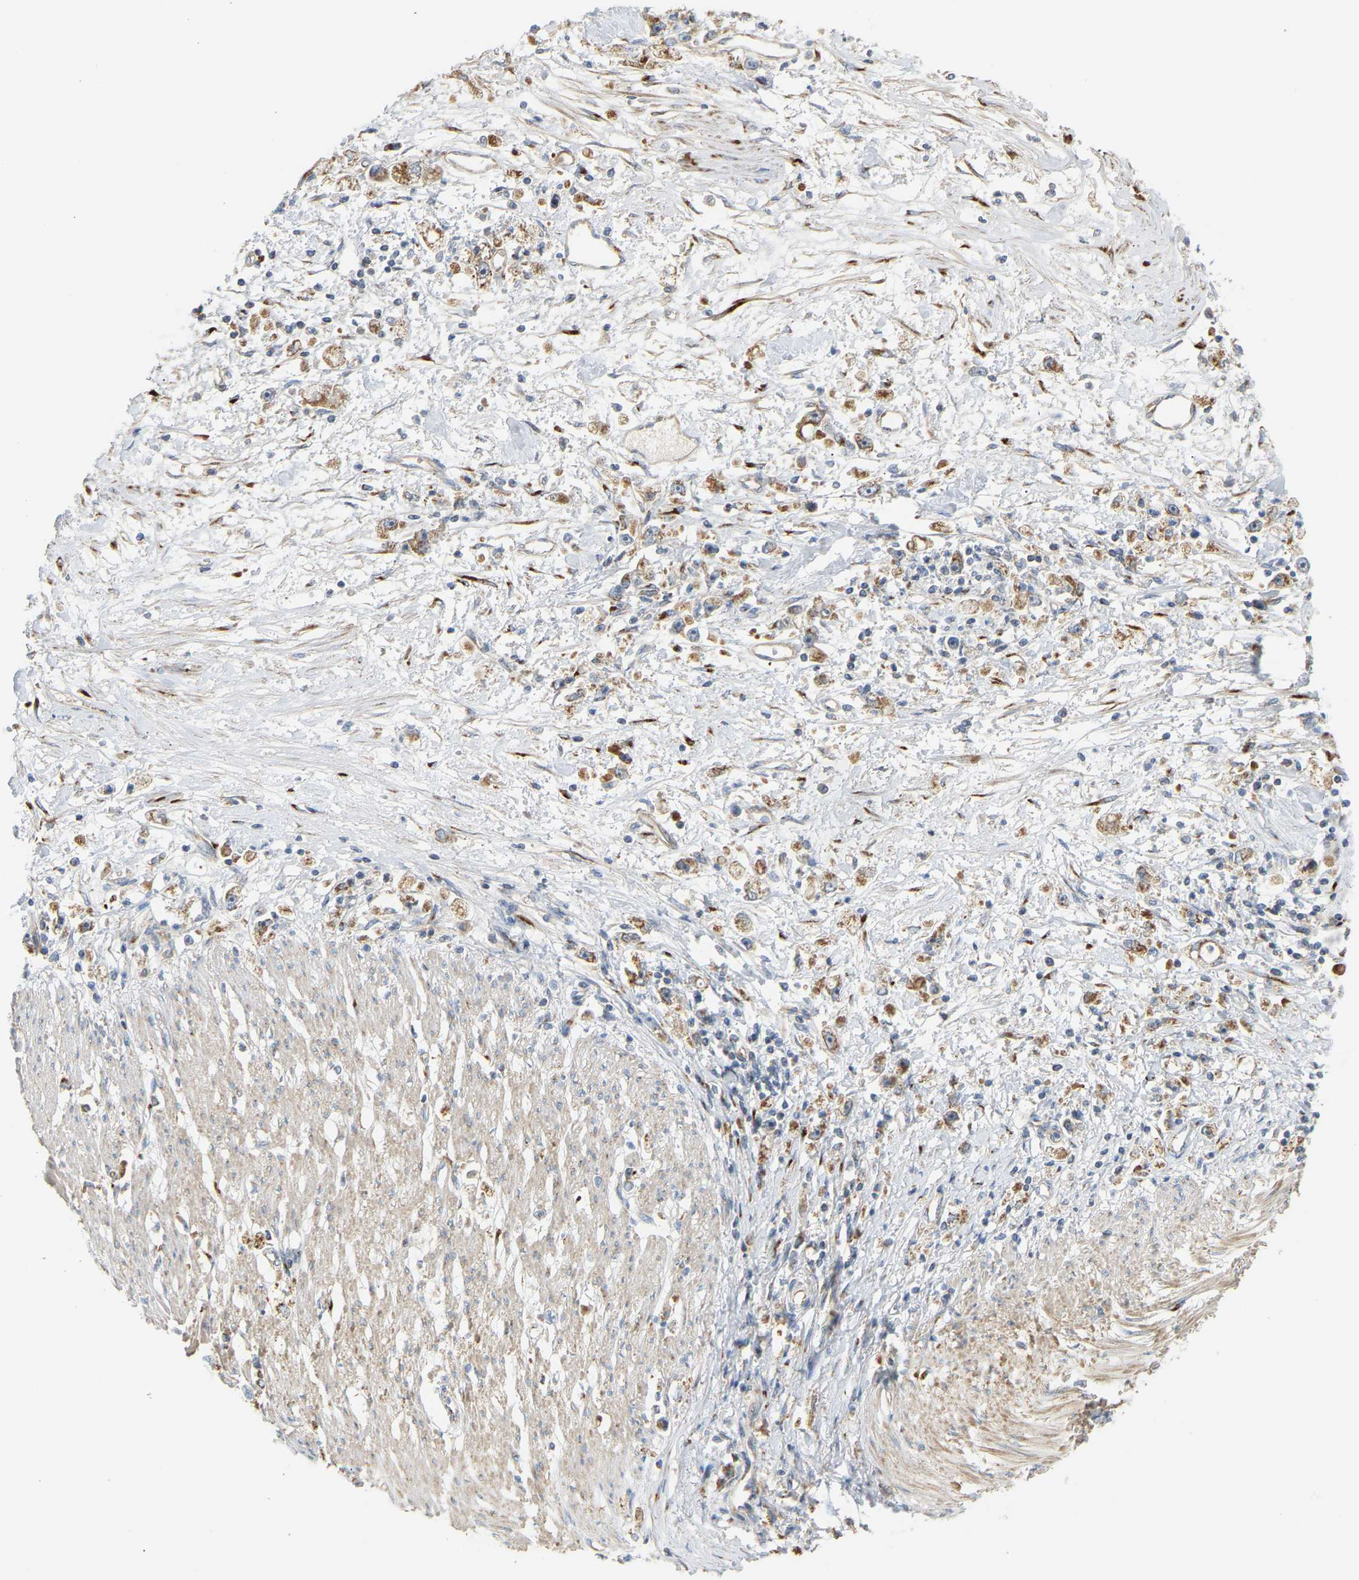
{"staining": {"intensity": "moderate", "quantity": ">75%", "location": "cytoplasmic/membranous"}, "tissue": "stomach cancer", "cell_type": "Tumor cells", "image_type": "cancer", "snomed": [{"axis": "morphology", "description": "Adenocarcinoma, NOS"}, {"axis": "topography", "description": "Stomach"}], "caption": "A medium amount of moderate cytoplasmic/membranous expression is present in about >75% of tumor cells in stomach adenocarcinoma tissue.", "gene": "YIPF2", "patient": {"sex": "female", "age": 59}}